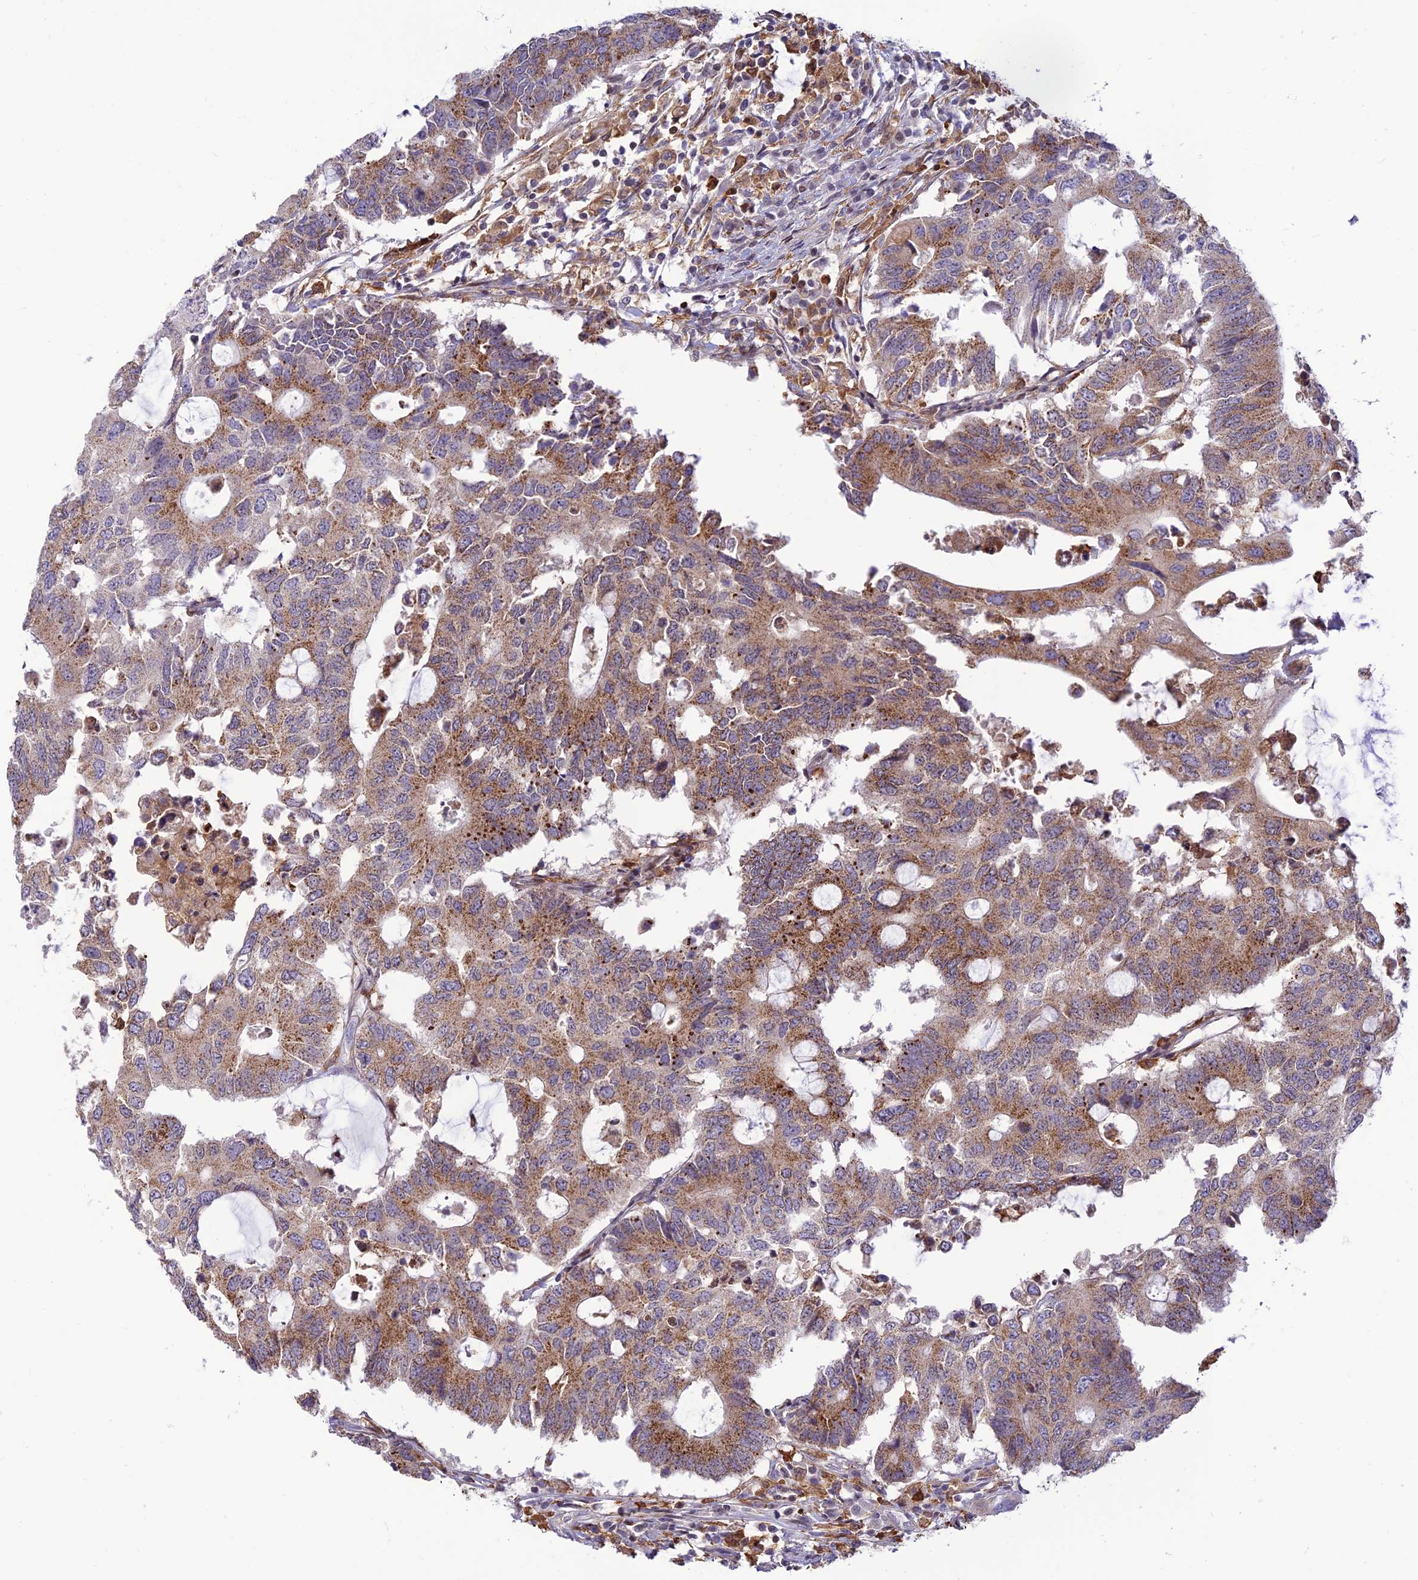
{"staining": {"intensity": "moderate", "quantity": ">75%", "location": "cytoplasmic/membranous"}, "tissue": "colorectal cancer", "cell_type": "Tumor cells", "image_type": "cancer", "snomed": [{"axis": "morphology", "description": "Adenocarcinoma, NOS"}, {"axis": "topography", "description": "Colon"}], "caption": "This image demonstrates colorectal adenocarcinoma stained with immunohistochemistry (IHC) to label a protein in brown. The cytoplasmic/membranous of tumor cells show moderate positivity for the protein. Nuclei are counter-stained blue.", "gene": "FAM186B", "patient": {"sex": "male", "age": 71}}